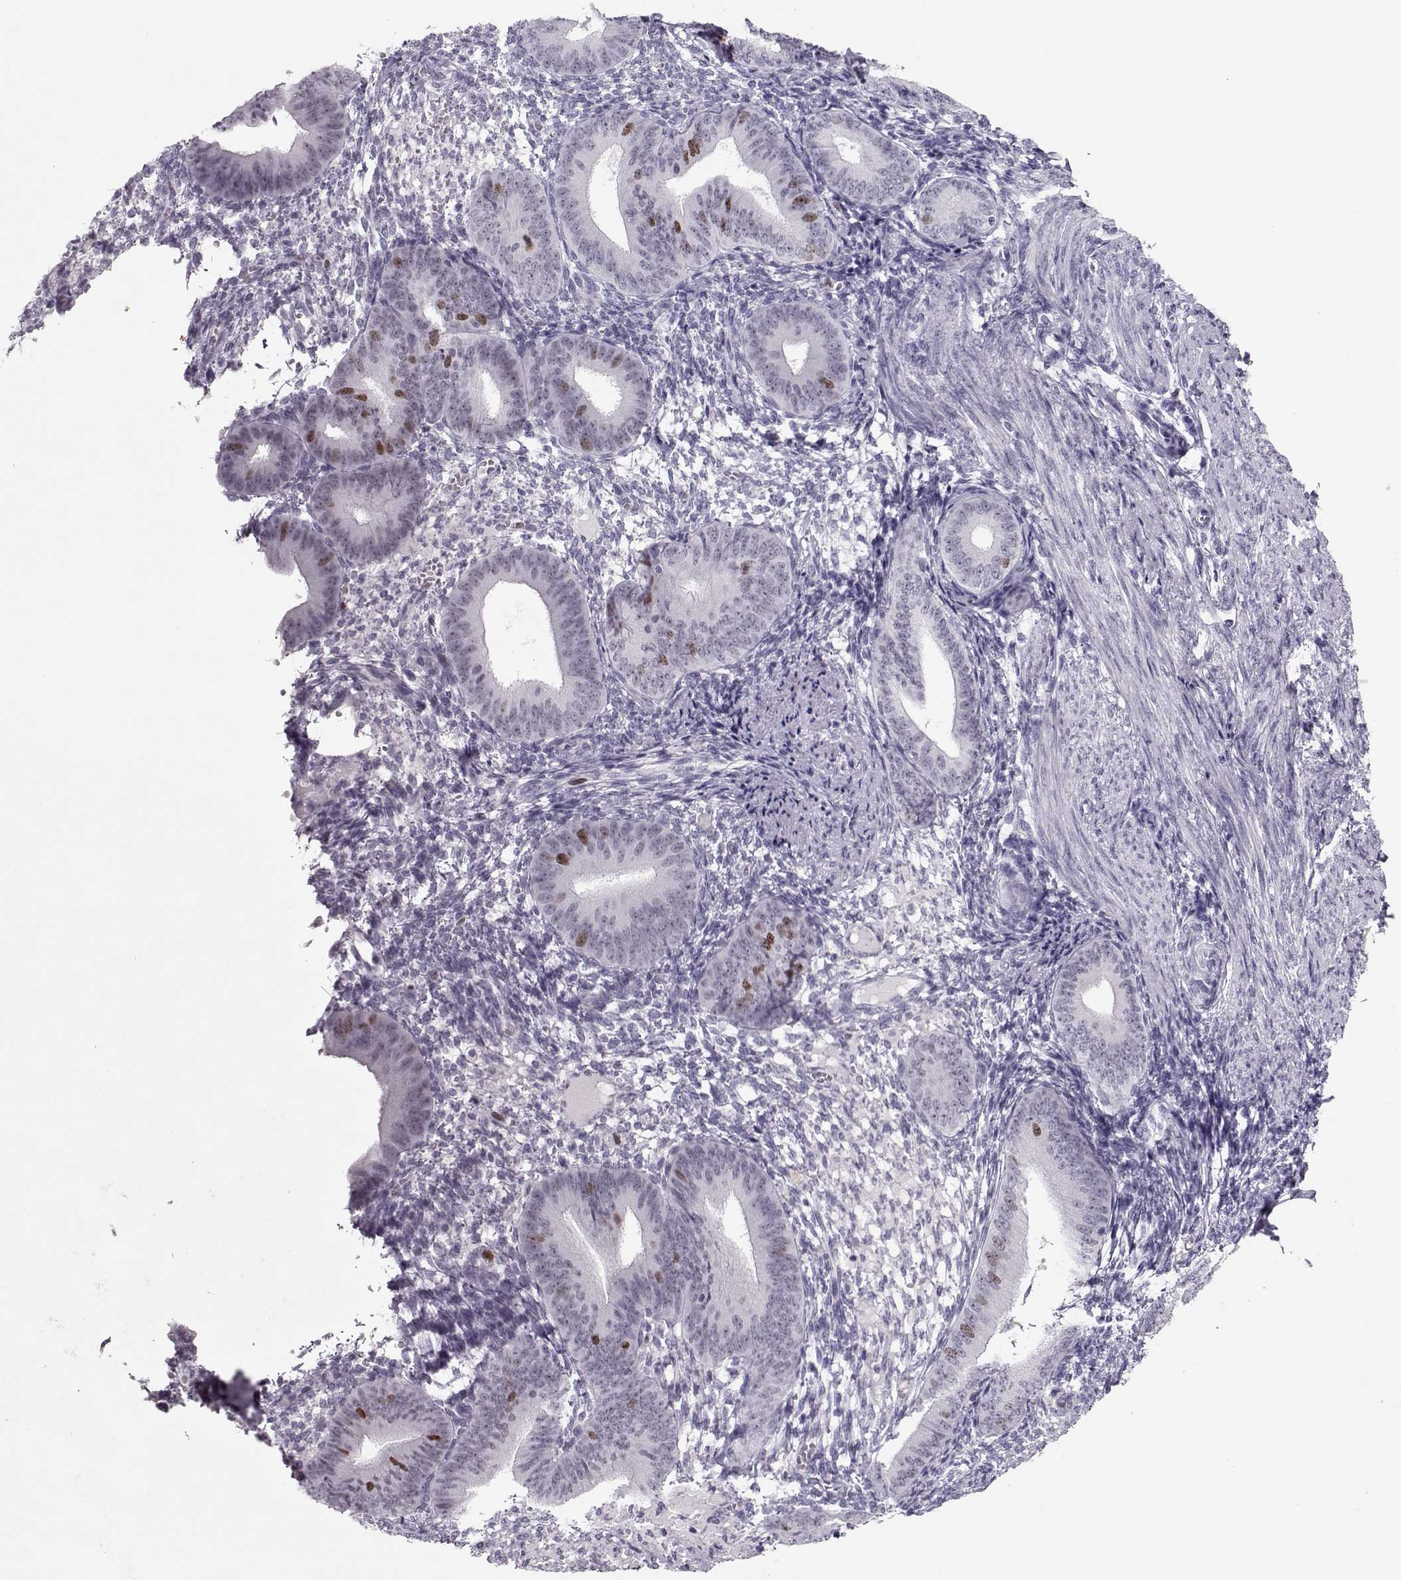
{"staining": {"intensity": "negative", "quantity": "none", "location": "none"}, "tissue": "endometrium", "cell_type": "Cells in endometrial stroma", "image_type": "normal", "snomed": [{"axis": "morphology", "description": "Normal tissue, NOS"}, {"axis": "topography", "description": "Endometrium"}], "caption": "Immunohistochemistry image of benign endometrium: human endometrium stained with DAB (3,3'-diaminobenzidine) exhibits no significant protein staining in cells in endometrial stroma. (Stains: DAB immunohistochemistry with hematoxylin counter stain, Microscopy: brightfield microscopy at high magnification).", "gene": "SGO1", "patient": {"sex": "female", "age": 39}}